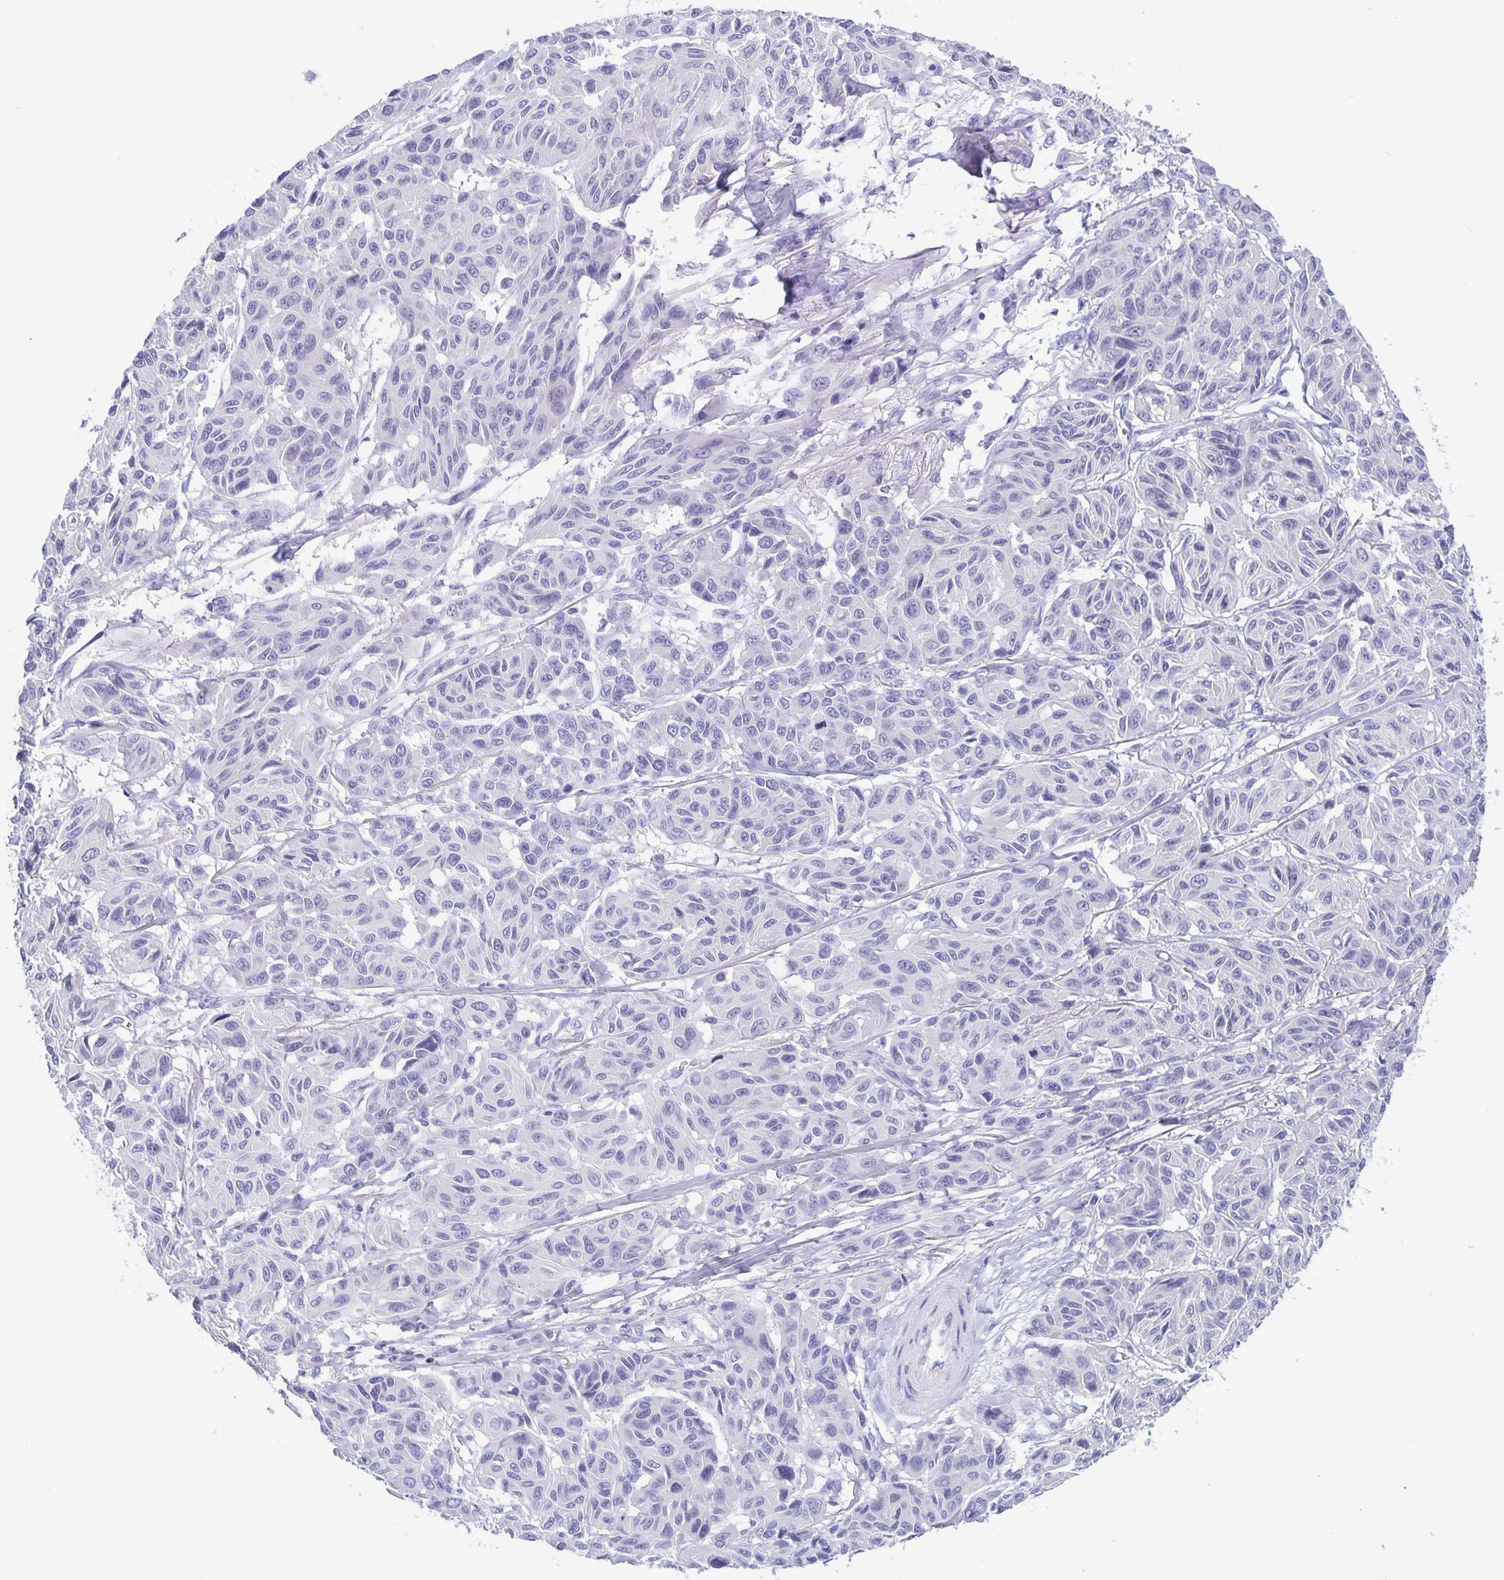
{"staining": {"intensity": "negative", "quantity": "none", "location": "none"}, "tissue": "melanoma", "cell_type": "Tumor cells", "image_type": "cancer", "snomed": [{"axis": "morphology", "description": "Malignant melanoma, NOS"}, {"axis": "topography", "description": "Skin"}], "caption": "Protein analysis of melanoma exhibits no significant expression in tumor cells.", "gene": "ERMN", "patient": {"sex": "female", "age": 66}}